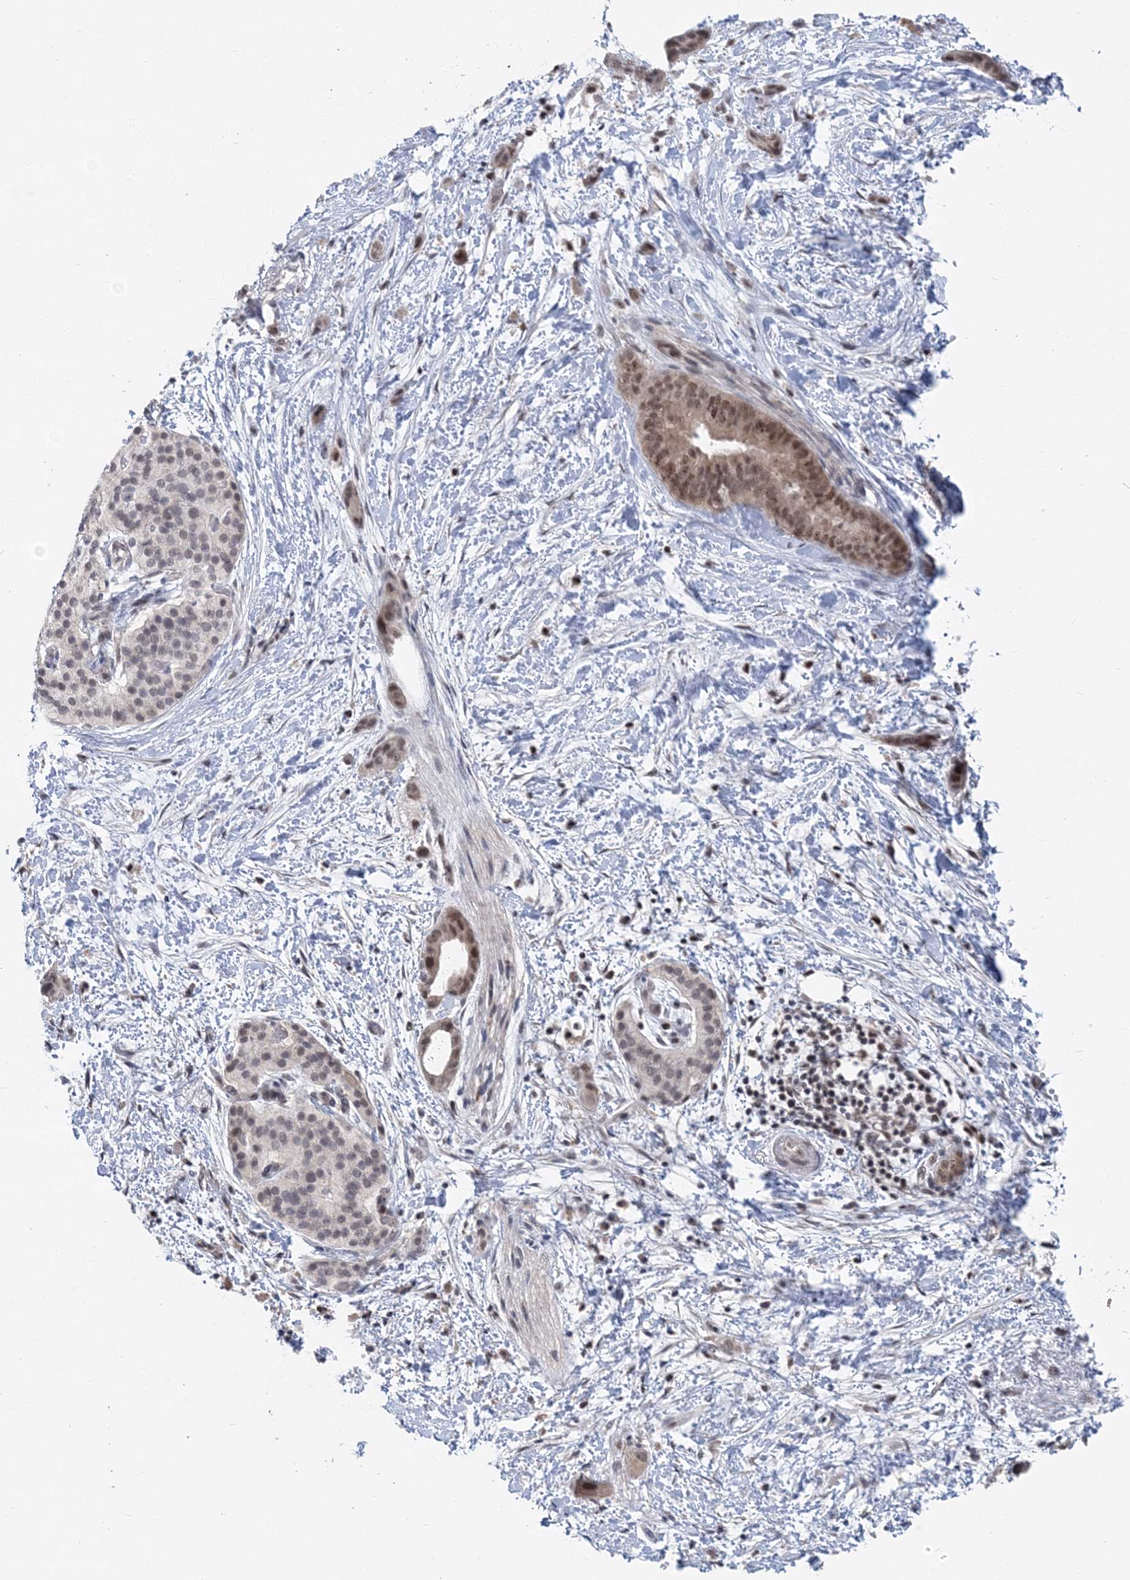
{"staining": {"intensity": "moderate", "quantity": ">75%", "location": "nuclear"}, "tissue": "pancreatic cancer", "cell_type": "Tumor cells", "image_type": "cancer", "snomed": [{"axis": "morphology", "description": "Normal tissue, NOS"}, {"axis": "morphology", "description": "Adenocarcinoma, NOS"}, {"axis": "topography", "description": "Pancreas"}, {"axis": "topography", "description": "Peripheral nerve tissue"}], "caption": "Adenocarcinoma (pancreatic) tissue reveals moderate nuclear expression in approximately >75% of tumor cells, visualized by immunohistochemistry.", "gene": "PDS5A", "patient": {"sex": "female", "age": 63}}